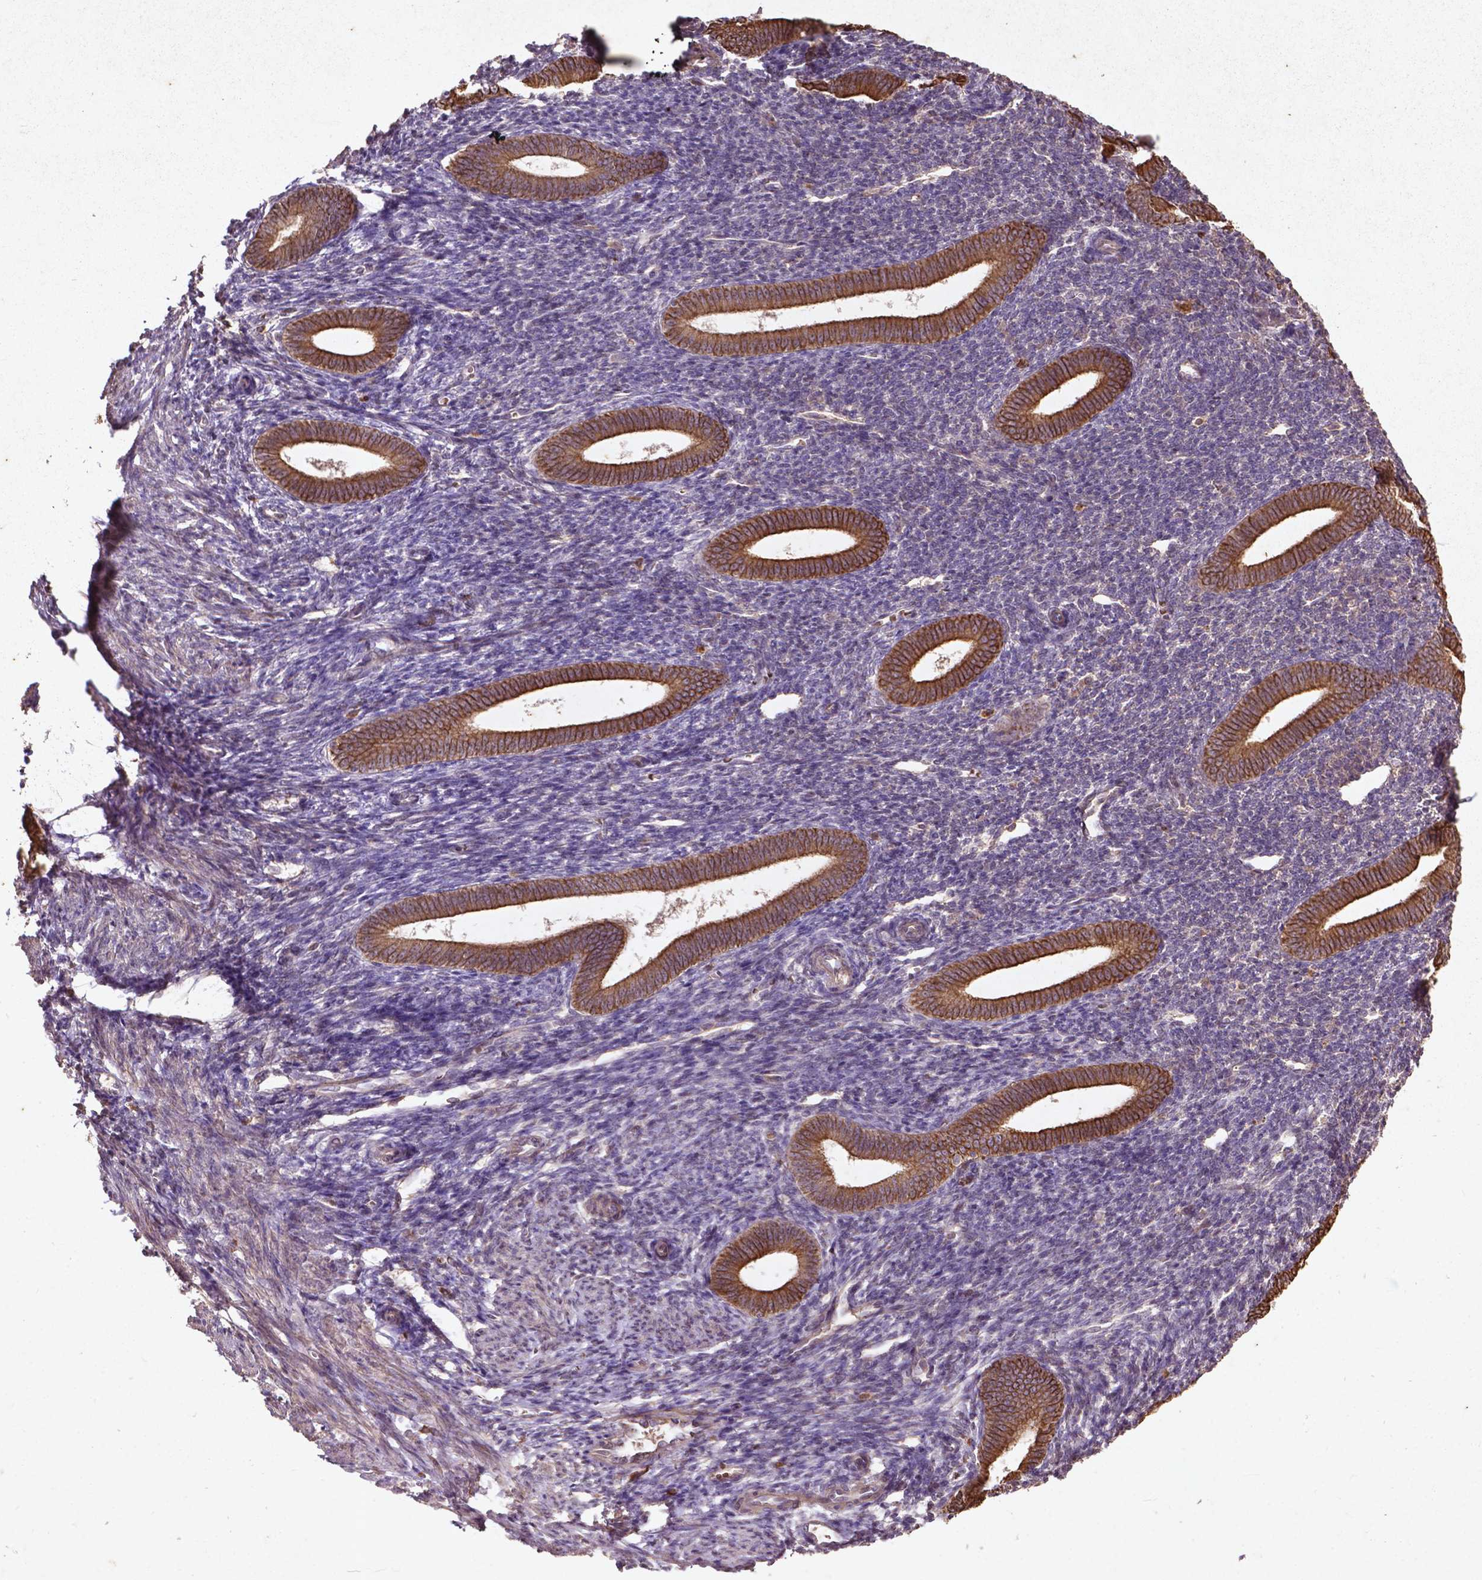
{"staining": {"intensity": "negative", "quantity": "none", "location": "none"}, "tissue": "endometrium", "cell_type": "Cells in endometrial stroma", "image_type": "normal", "snomed": [{"axis": "morphology", "description": "Normal tissue, NOS"}, {"axis": "topography", "description": "Endometrium"}], "caption": "Micrograph shows no significant protein expression in cells in endometrial stroma of unremarkable endometrium. (DAB immunohistochemistry, high magnification).", "gene": "COQ2", "patient": {"sex": "female", "age": 25}}